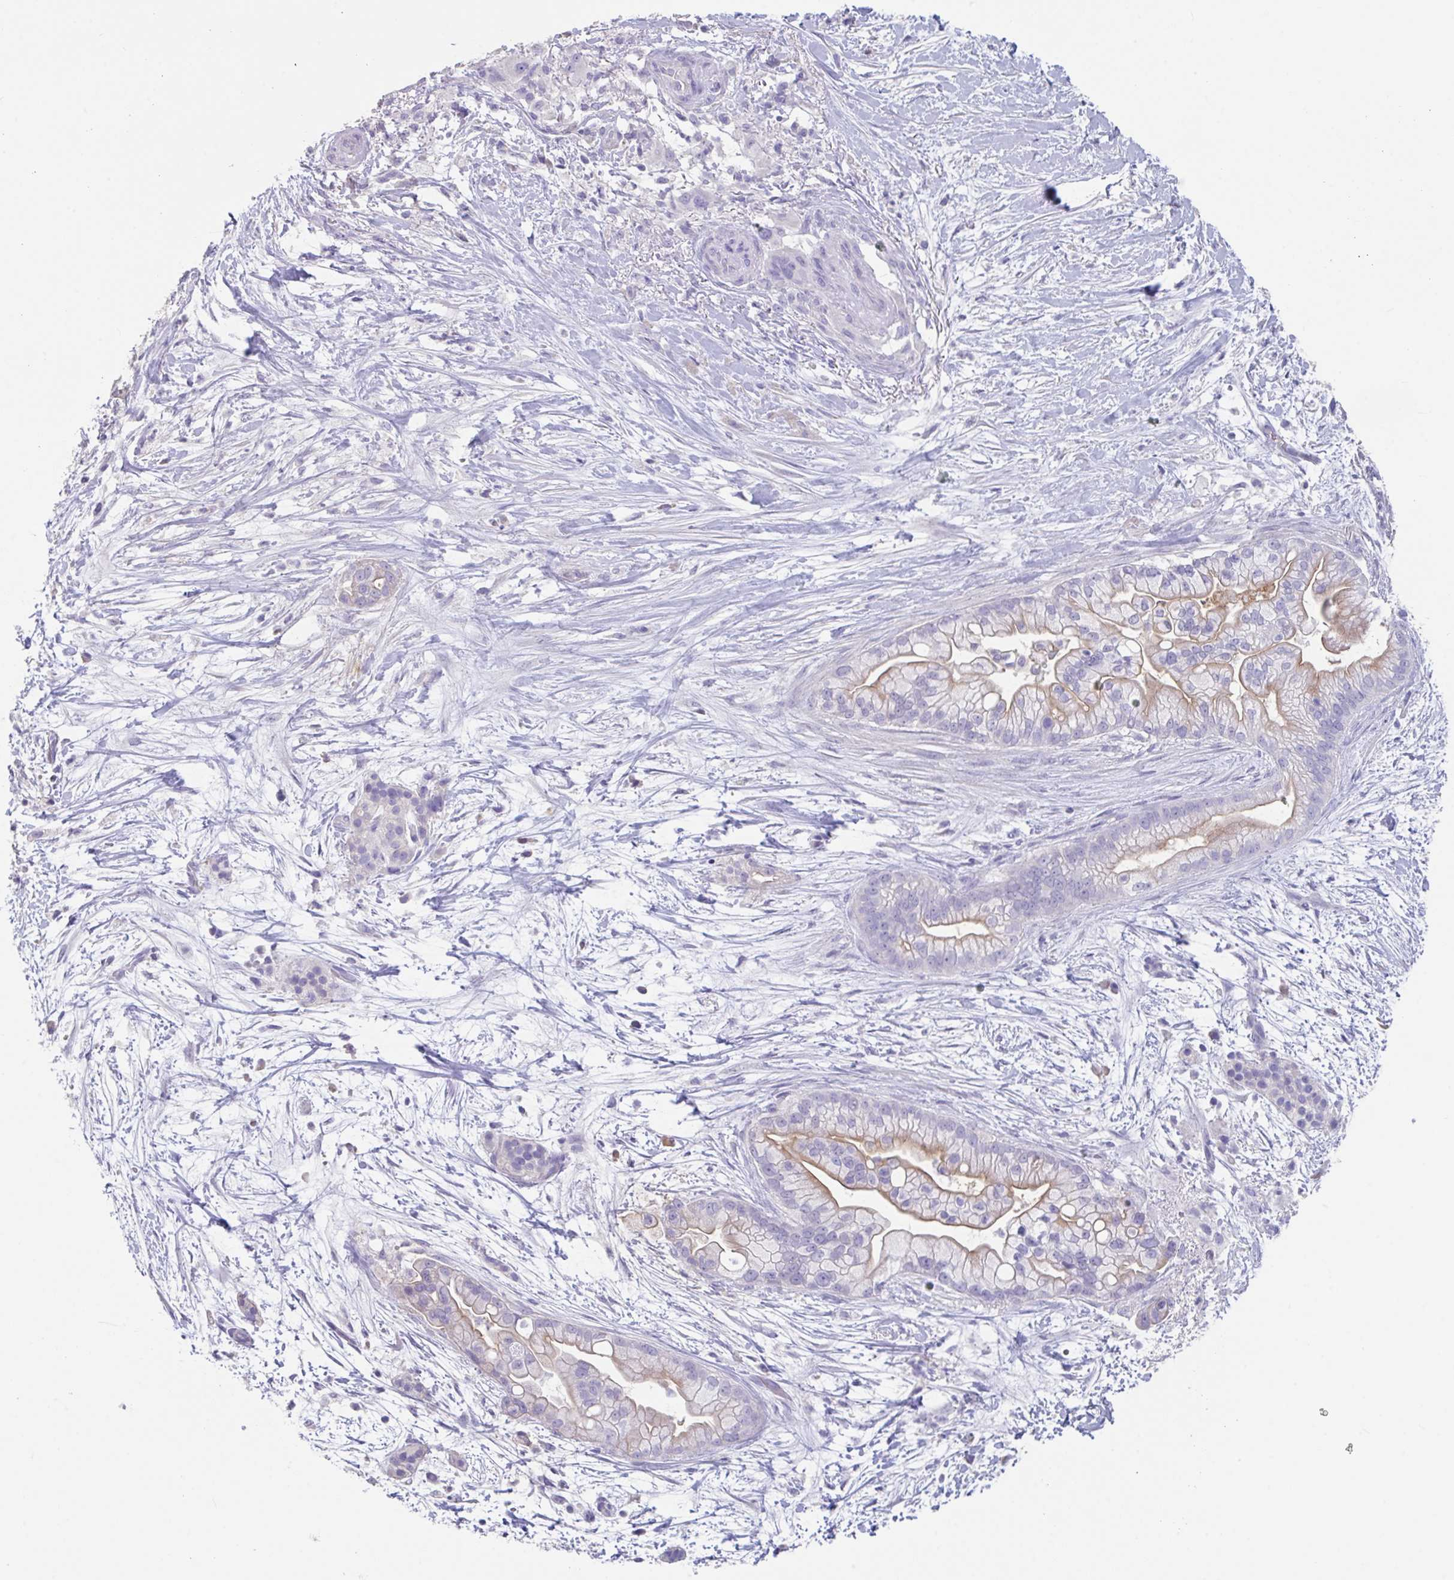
{"staining": {"intensity": "negative", "quantity": "none", "location": "none"}, "tissue": "pancreatic cancer", "cell_type": "Tumor cells", "image_type": "cancer", "snomed": [{"axis": "morphology", "description": "Adenocarcinoma, NOS"}, {"axis": "topography", "description": "Pancreas"}], "caption": "This is an immunohistochemistry image of human pancreatic adenocarcinoma. There is no expression in tumor cells.", "gene": "SLC44A4", "patient": {"sex": "female", "age": 69}}